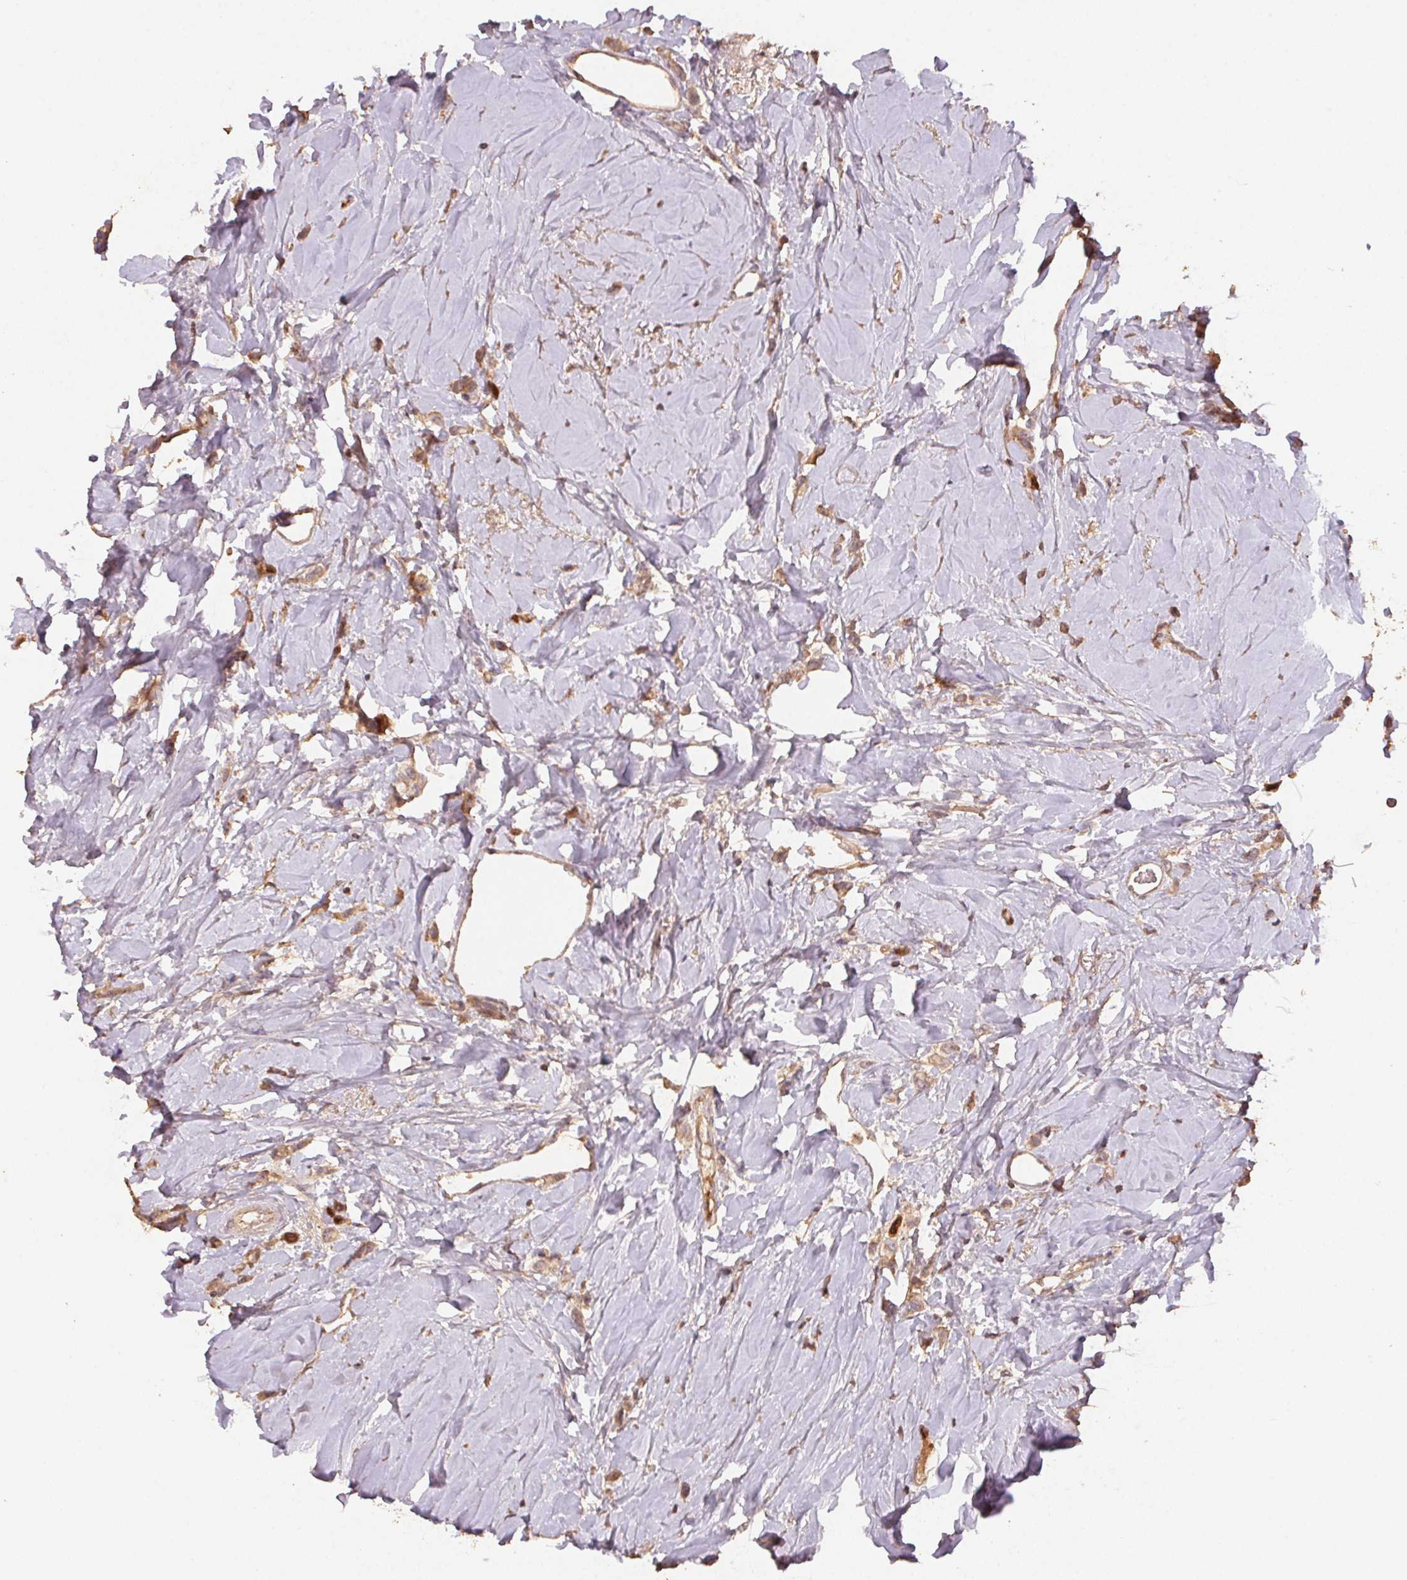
{"staining": {"intensity": "weak", "quantity": ">75%", "location": "cytoplasmic/membranous"}, "tissue": "breast cancer", "cell_type": "Tumor cells", "image_type": "cancer", "snomed": [{"axis": "morphology", "description": "Lobular carcinoma"}, {"axis": "topography", "description": "Breast"}], "caption": "Immunohistochemistry (DAB (3,3'-diaminobenzidine)) staining of lobular carcinoma (breast) reveals weak cytoplasmic/membranous protein staining in about >75% of tumor cells.", "gene": "CENPF", "patient": {"sex": "female", "age": 66}}